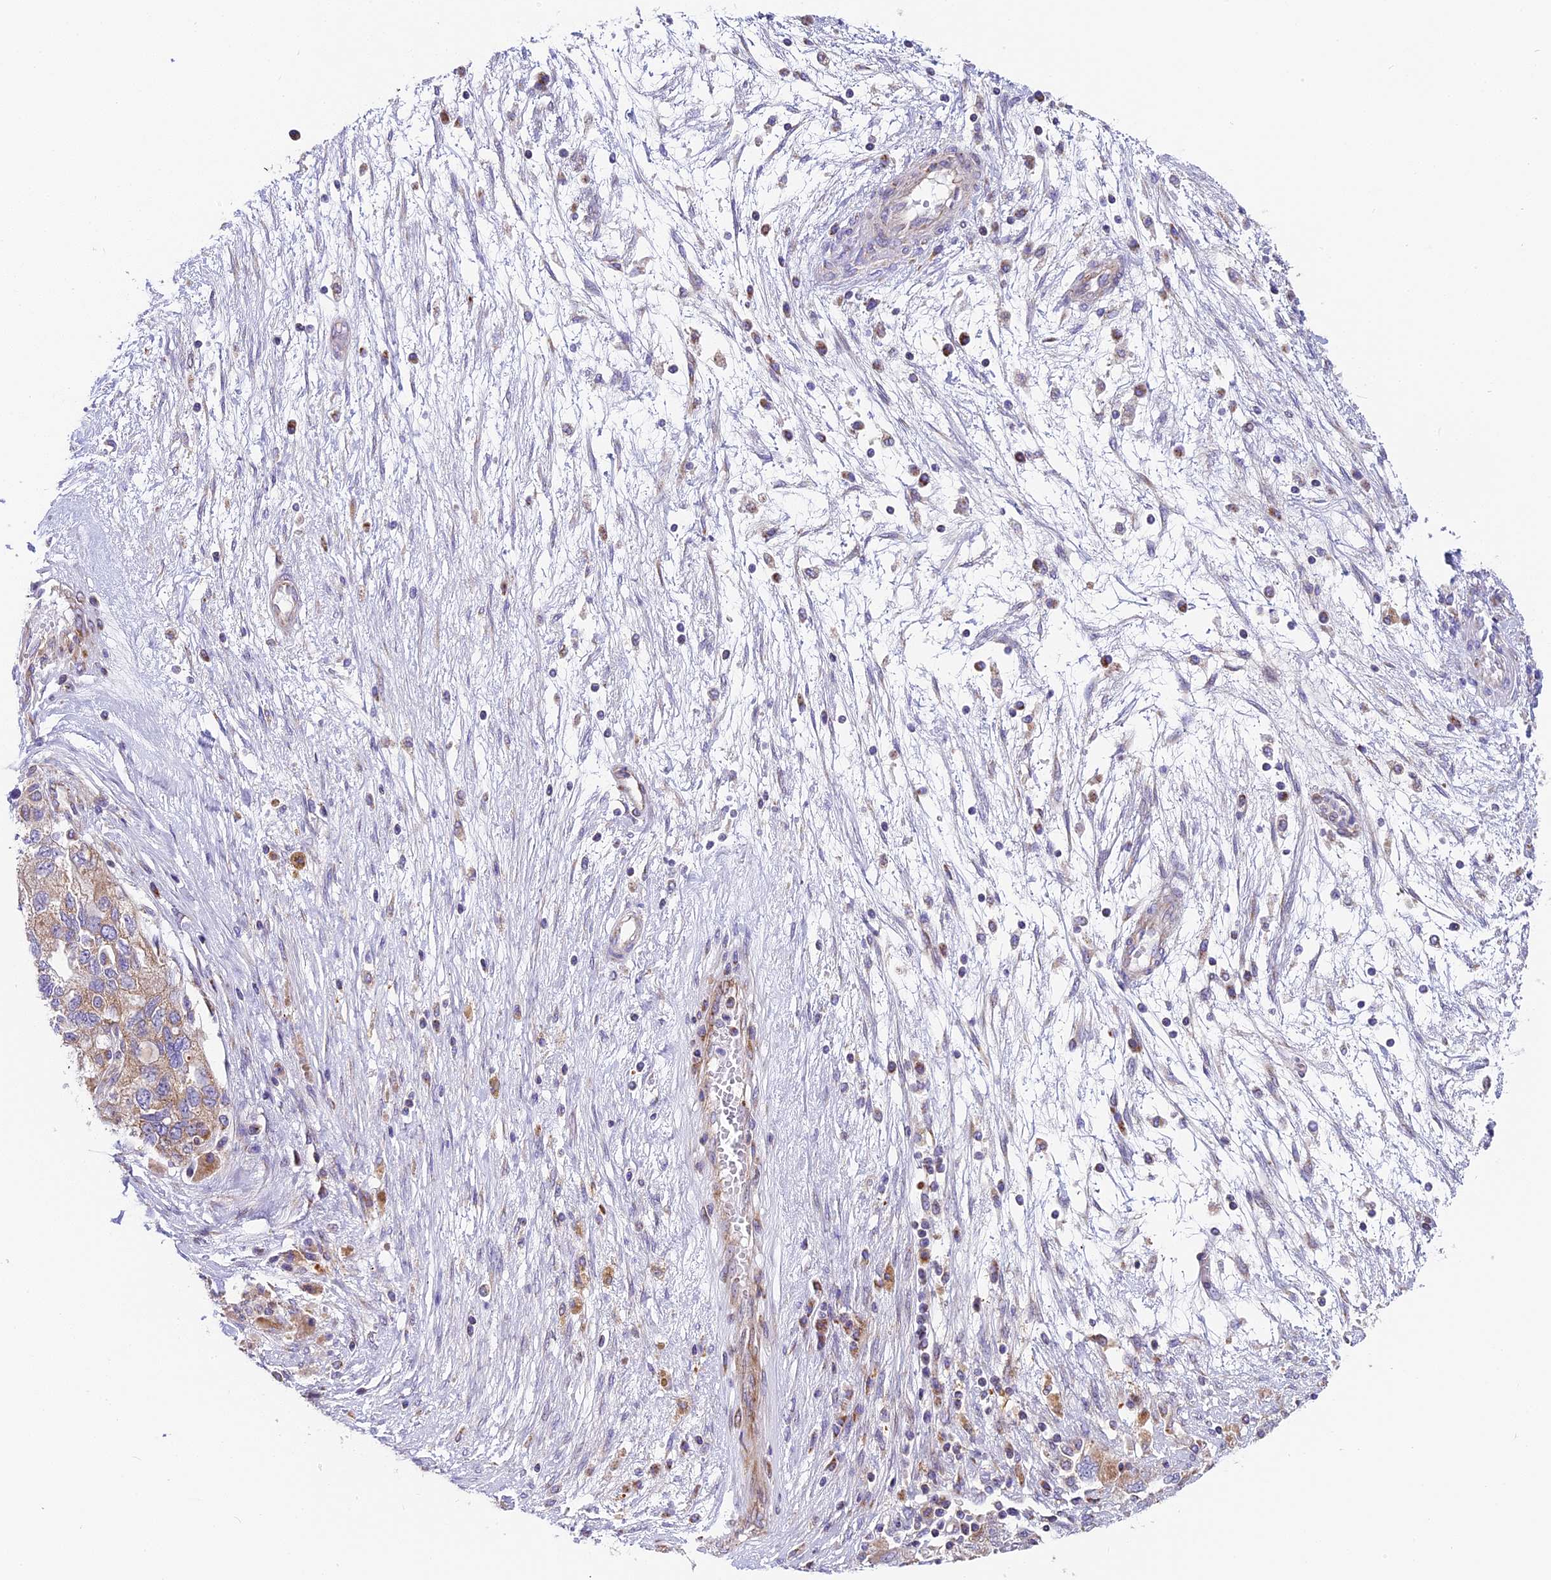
{"staining": {"intensity": "weak", "quantity": "<25%", "location": "cytoplasmic/membranous"}, "tissue": "ovarian cancer", "cell_type": "Tumor cells", "image_type": "cancer", "snomed": [{"axis": "morphology", "description": "Carcinoma, NOS"}, {"axis": "morphology", "description": "Cystadenocarcinoma, serous, NOS"}, {"axis": "topography", "description": "Ovary"}], "caption": "Ovarian cancer (carcinoma) was stained to show a protein in brown. There is no significant positivity in tumor cells.", "gene": "MRAS", "patient": {"sex": "female", "age": 69}}